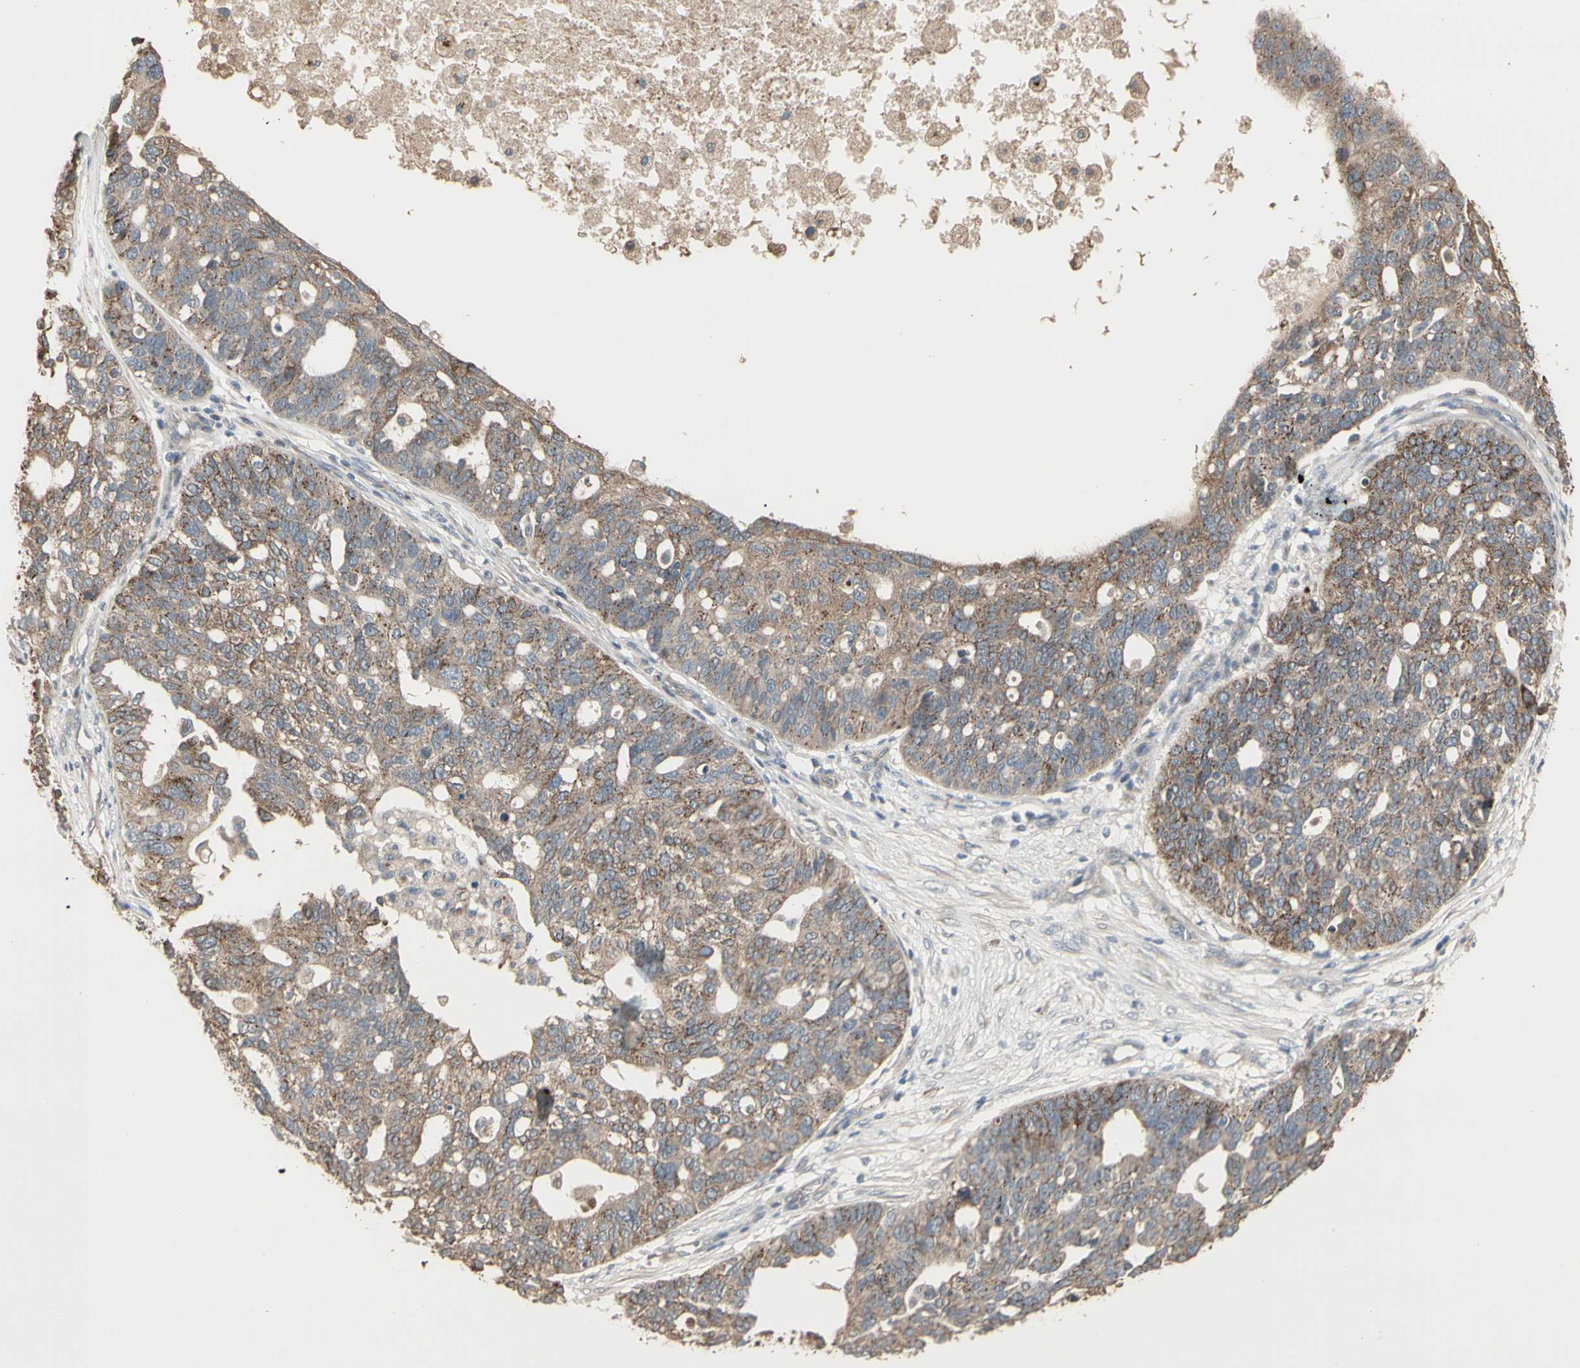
{"staining": {"intensity": "moderate", "quantity": ">75%", "location": "cytoplasmic/membranous"}, "tissue": "ovarian cancer", "cell_type": "Tumor cells", "image_type": "cancer", "snomed": [{"axis": "morphology", "description": "Cystadenocarcinoma, serous, NOS"}, {"axis": "topography", "description": "Ovary"}], "caption": "Brown immunohistochemical staining in serous cystadenocarcinoma (ovarian) demonstrates moderate cytoplasmic/membranous staining in about >75% of tumor cells.", "gene": "GALNT3", "patient": {"sex": "female", "age": 59}}